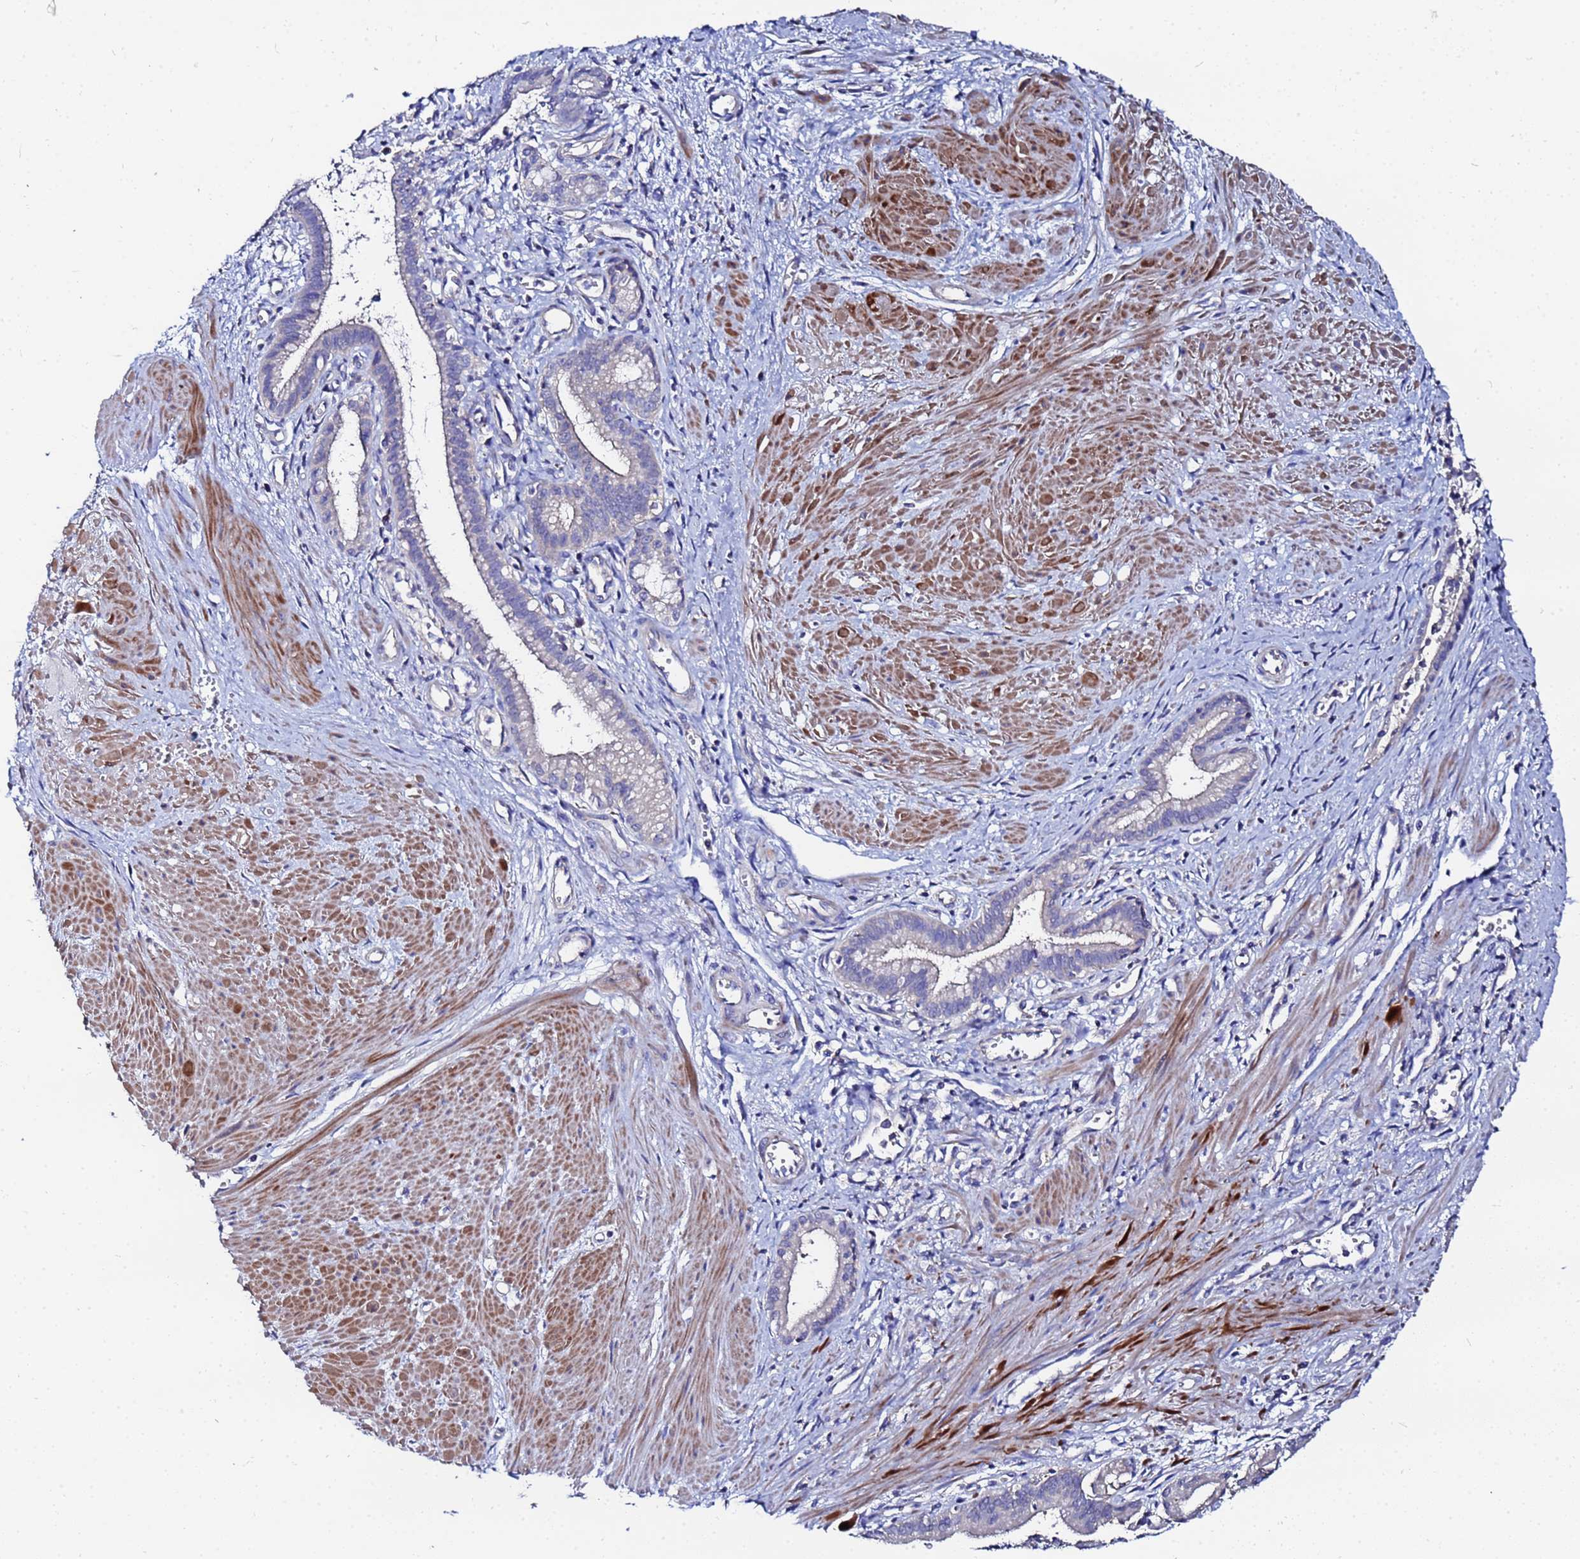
{"staining": {"intensity": "negative", "quantity": "none", "location": "none"}, "tissue": "pancreatic cancer", "cell_type": "Tumor cells", "image_type": "cancer", "snomed": [{"axis": "morphology", "description": "Adenocarcinoma, NOS"}, {"axis": "topography", "description": "Pancreas"}], "caption": "An immunohistochemistry (IHC) histopathology image of pancreatic cancer (adenocarcinoma) is shown. There is no staining in tumor cells of pancreatic cancer (adenocarcinoma).", "gene": "FAHD2A", "patient": {"sex": "male", "age": 78}}